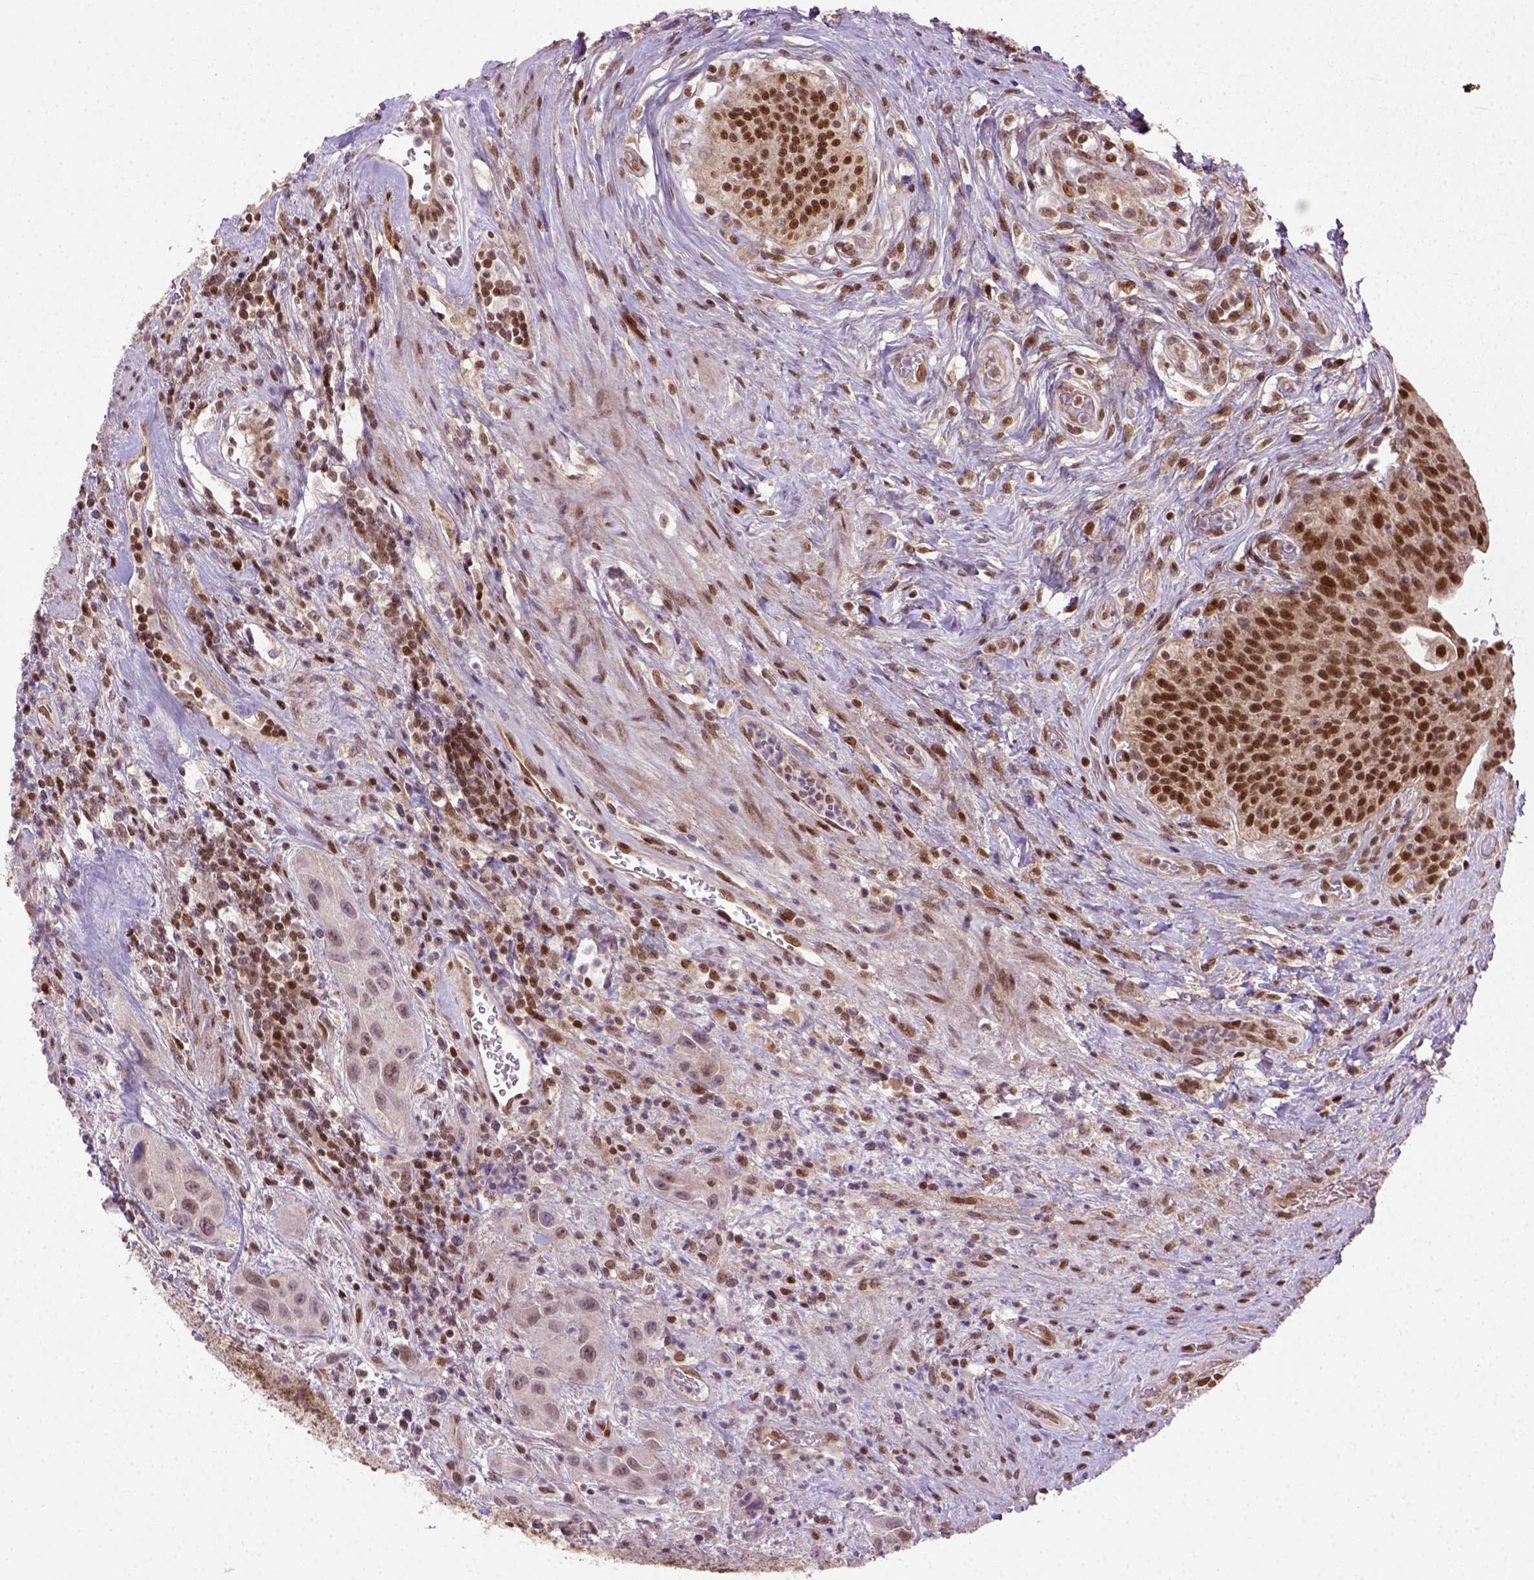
{"staining": {"intensity": "moderate", "quantity": "<25%", "location": "nuclear"}, "tissue": "urothelial cancer", "cell_type": "Tumor cells", "image_type": "cancer", "snomed": [{"axis": "morphology", "description": "Urothelial carcinoma, High grade"}, {"axis": "topography", "description": "Urinary bladder"}], "caption": "Human high-grade urothelial carcinoma stained for a protein (brown) shows moderate nuclear positive expression in about <25% of tumor cells.", "gene": "MGMT", "patient": {"sex": "male", "age": 79}}